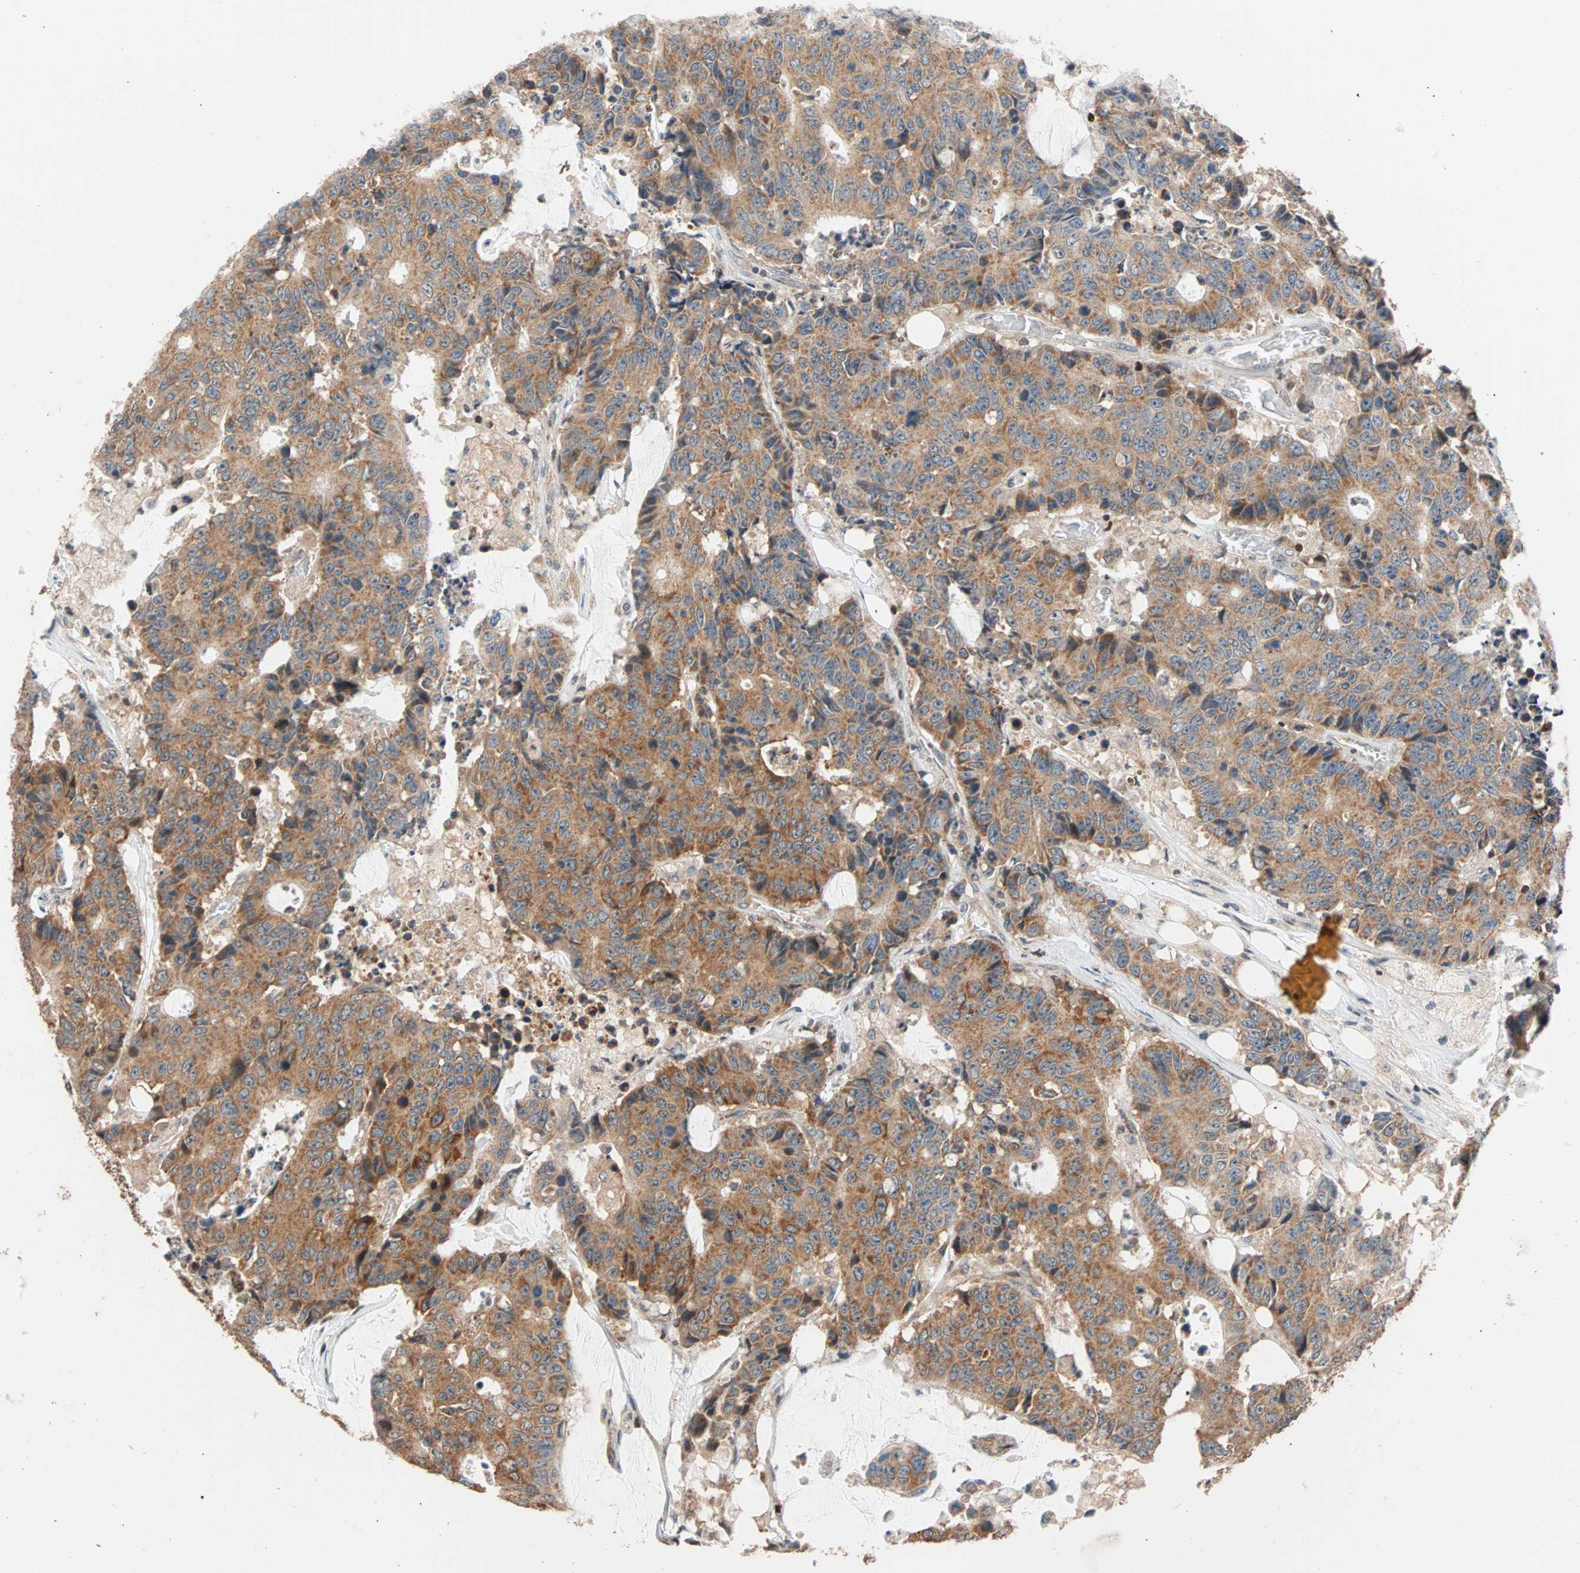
{"staining": {"intensity": "moderate", "quantity": ">75%", "location": "cytoplasmic/membranous"}, "tissue": "colorectal cancer", "cell_type": "Tumor cells", "image_type": "cancer", "snomed": [{"axis": "morphology", "description": "Adenocarcinoma, NOS"}, {"axis": "topography", "description": "Colon"}], "caption": "Immunohistochemistry (IHC) micrograph of colorectal adenocarcinoma stained for a protein (brown), which reveals medium levels of moderate cytoplasmic/membranous expression in approximately >75% of tumor cells.", "gene": "HECW1", "patient": {"sex": "female", "age": 86}}